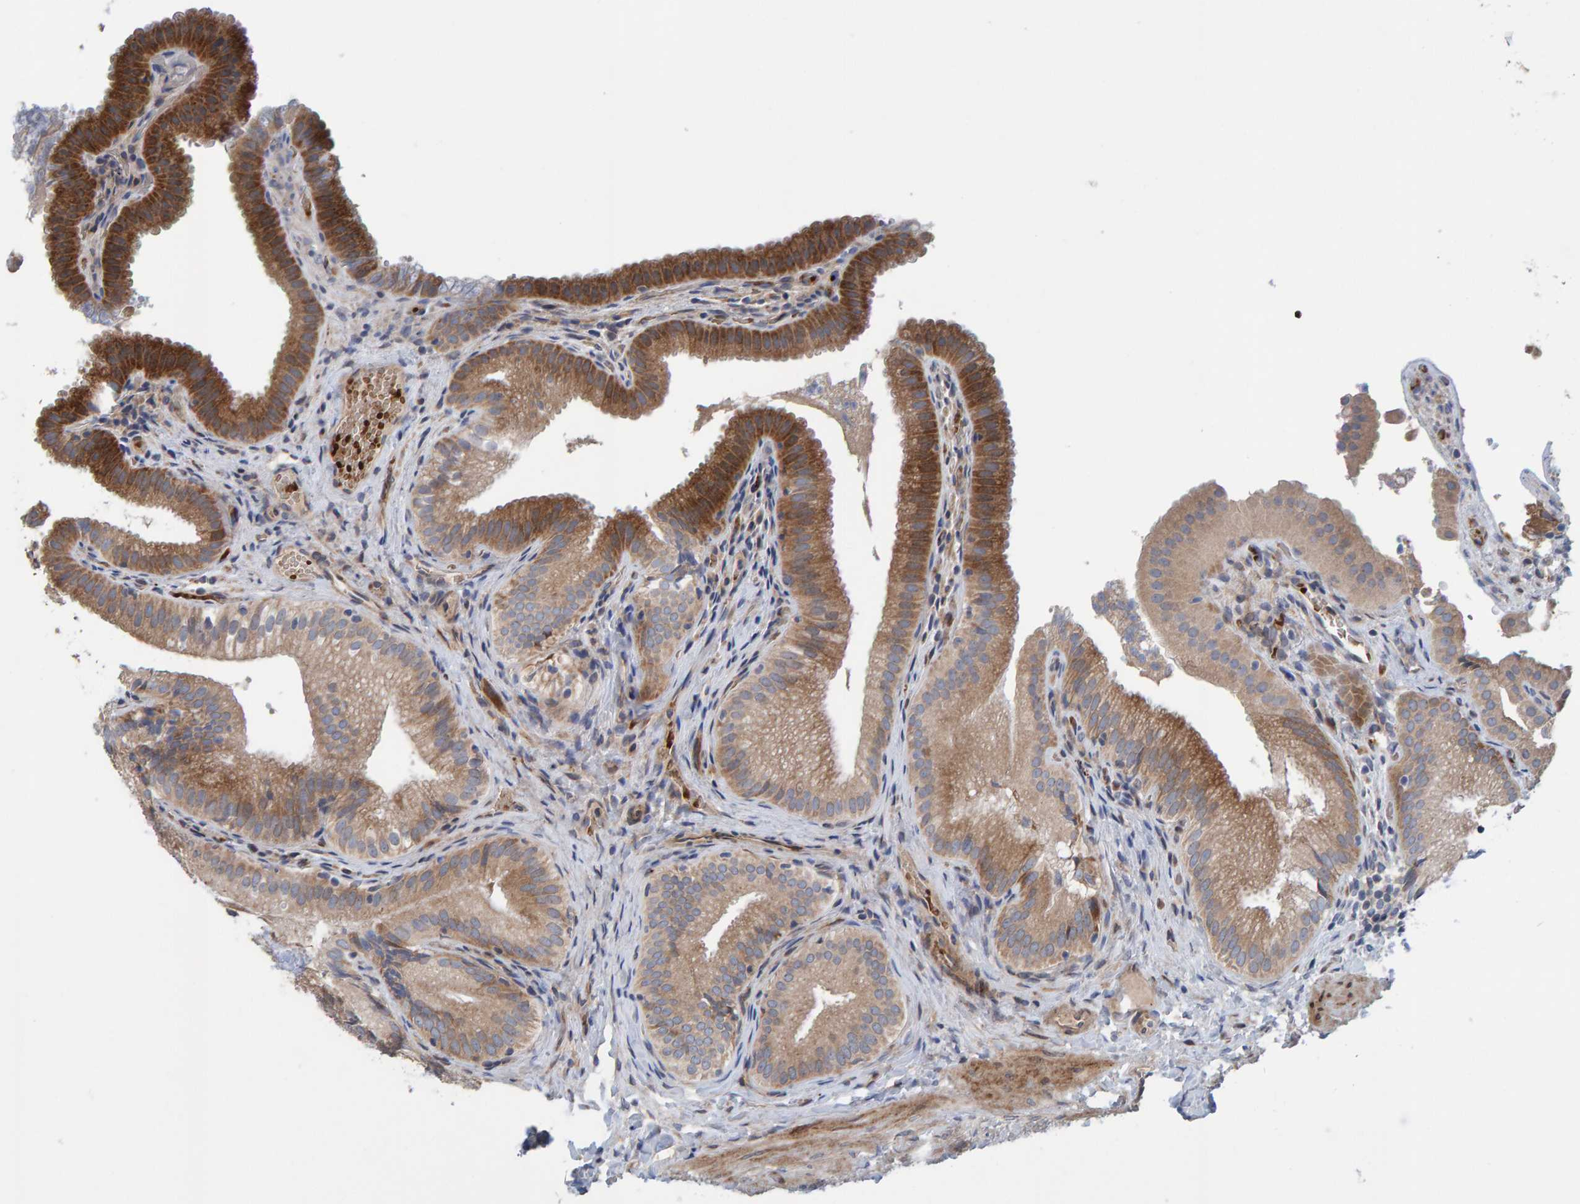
{"staining": {"intensity": "strong", "quantity": ">75%", "location": "cytoplasmic/membranous"}, "tissue": "gallbladder", "cell_type": "Glandular cells", "image_type": "normal", "snomed": [{"axis": "morphology", "description": "Normal tissue, NOS"}, {"axis": "topography", "description": "Gallbladder"}], "caption": "Protein analysis of benign gallbladder exhibits strong cytoplasmic/membranous positivity in about >75% of glandular cells.", "gene": "MFSD6L", "patient": {"sex": "female", "age": 30}}